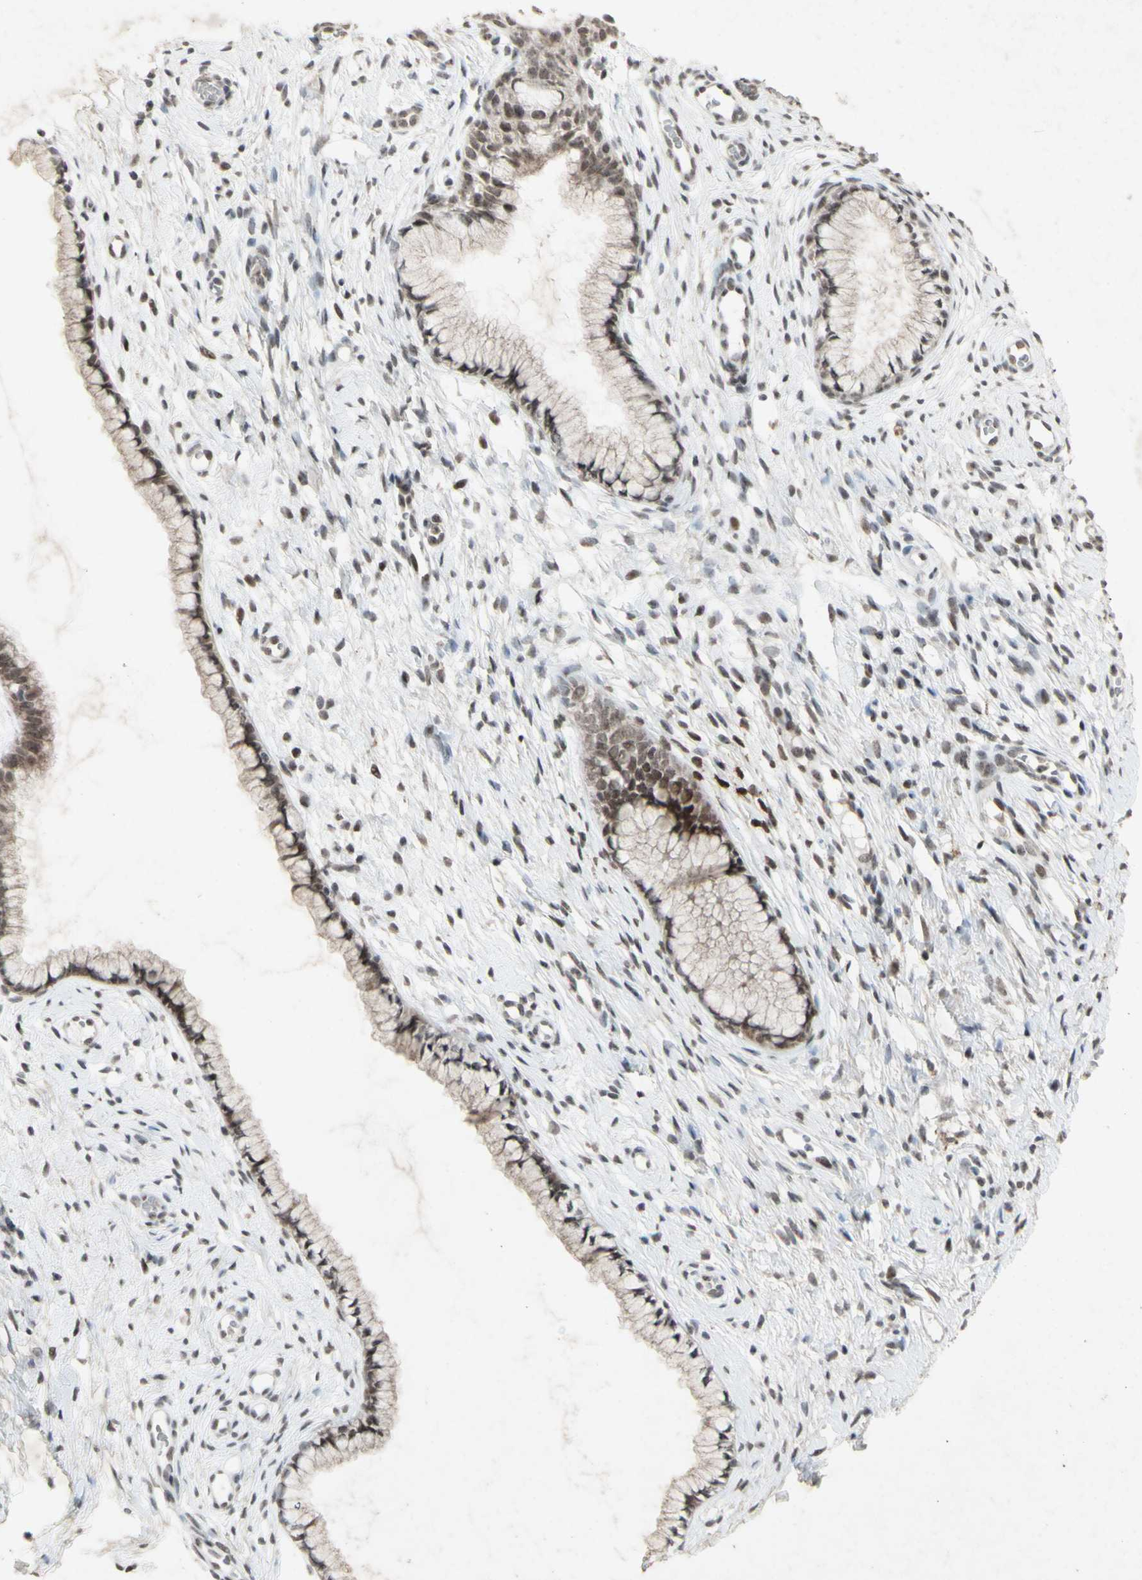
{"staining": {"intensity": "strong", "quantity": ">75%", "location": "cytoplasmic/membranous,nuclear"}, "tissue": "cervix", "cell_type": "Glandular cells", "image_type": "normal", "snomed": [{"axis": "morphology", "description": "Normal tissue, NOS"}, {"axis": "topography", "description": "Cervix"}], "caption": "IHC histopathology image of normal cervix: cervix stained using immunohistochemistry (IHC) shows high levels of strong protein expression localized specifically in the cytoplasmic/membranous,nuclear of glandular cells, appearing as a cytoplasmic/membranous,nuclear brown color.", "gene": "CENPB", "patient": {"sex": "female", "age": 65}}